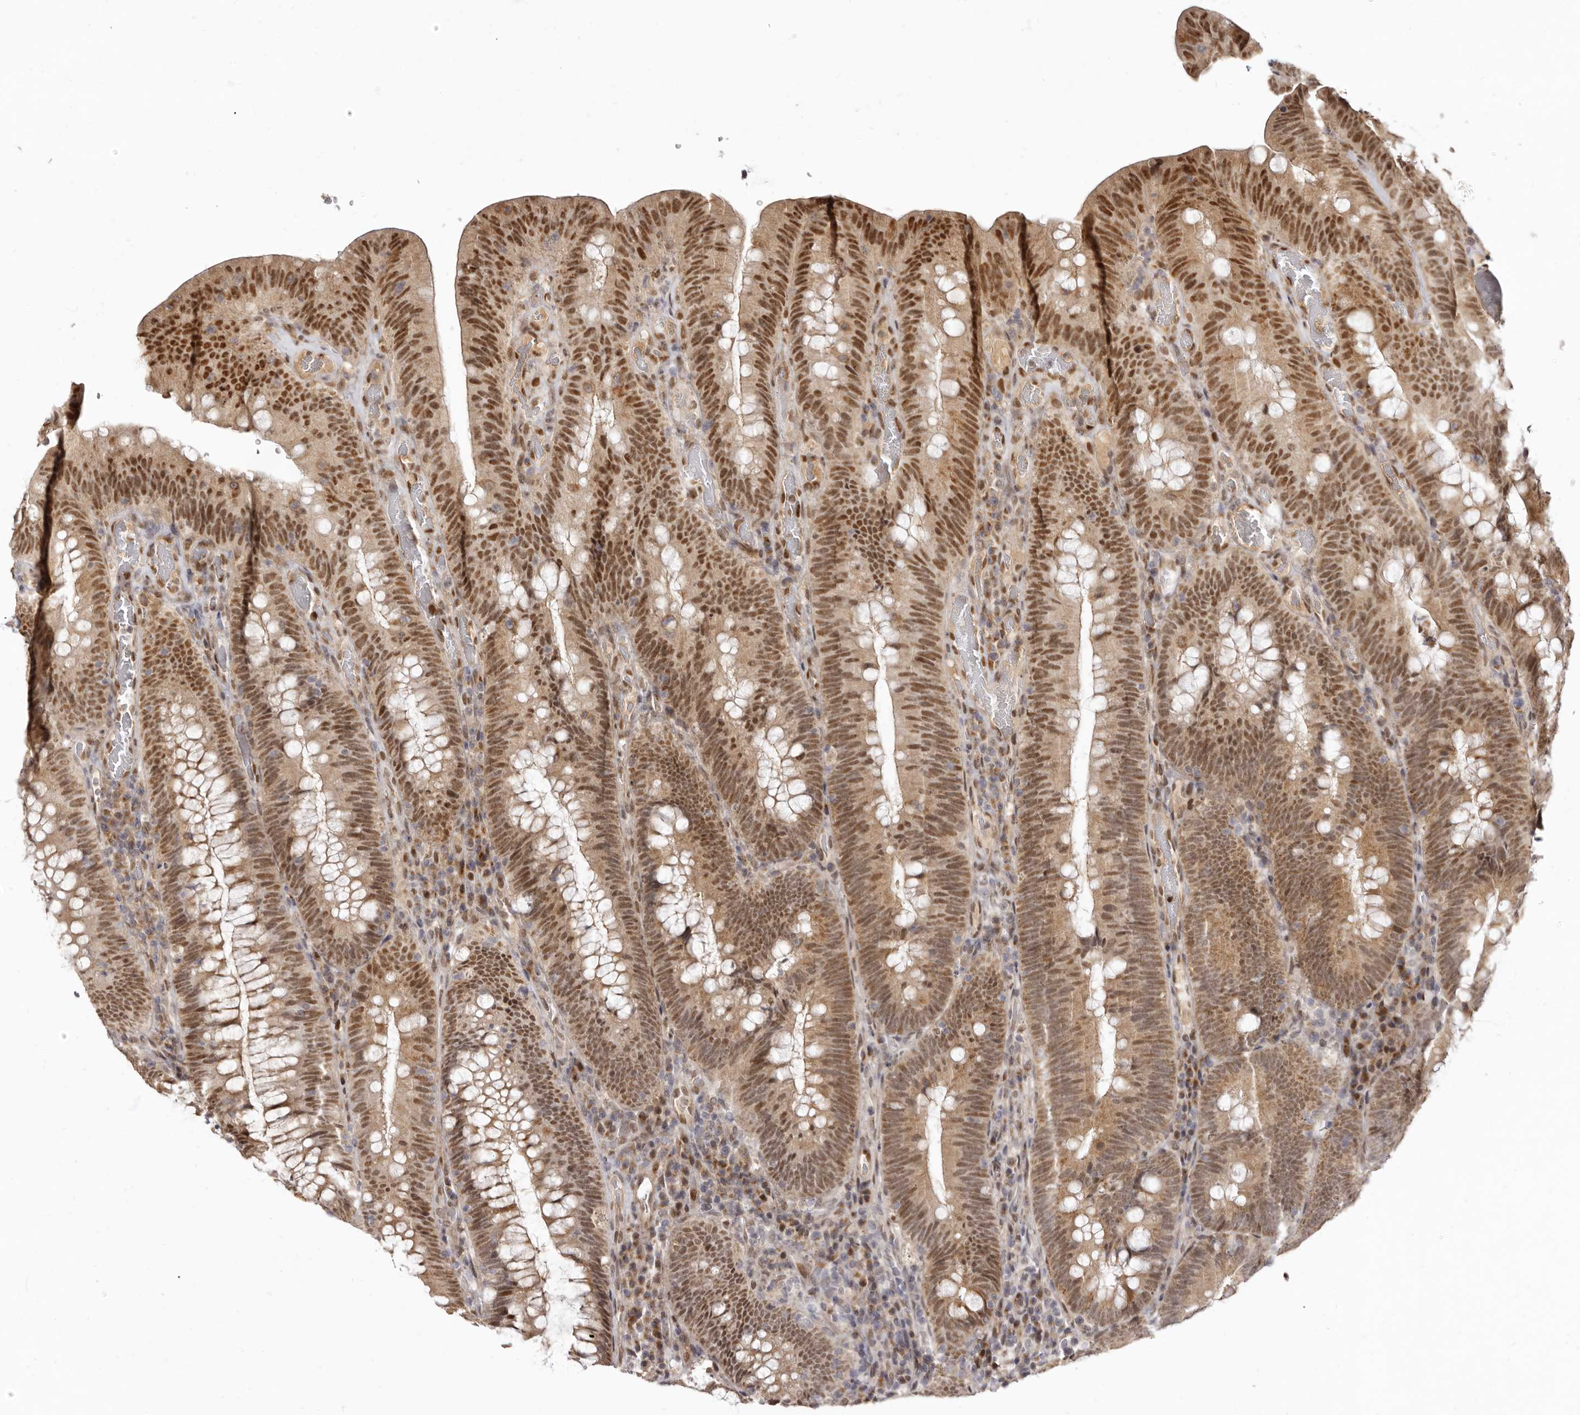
{"staining": {"intensity": "moderate", "quantity": ">75%", "location": "cytoplasmic/membranous,nuclear"}, "tissue": "colorectal cancer", "cell_type": "Tumor cells", "image_type": "cancer", "snomed": [{"axis": "morphology", "description": "Normal tissue, NOS"}, {"axis": "topography", "description": "Colon"}], "caption": "The immunohistochemical stain shows moderate cytoplasmic/membranous and nuclear positivity in tumor cells of colorectal cancer tissue. (DAB IHC with brightfield microscopy, high magnification).", "gene": "ZNF326", "patient": {"sex": "female", "age": 82}}